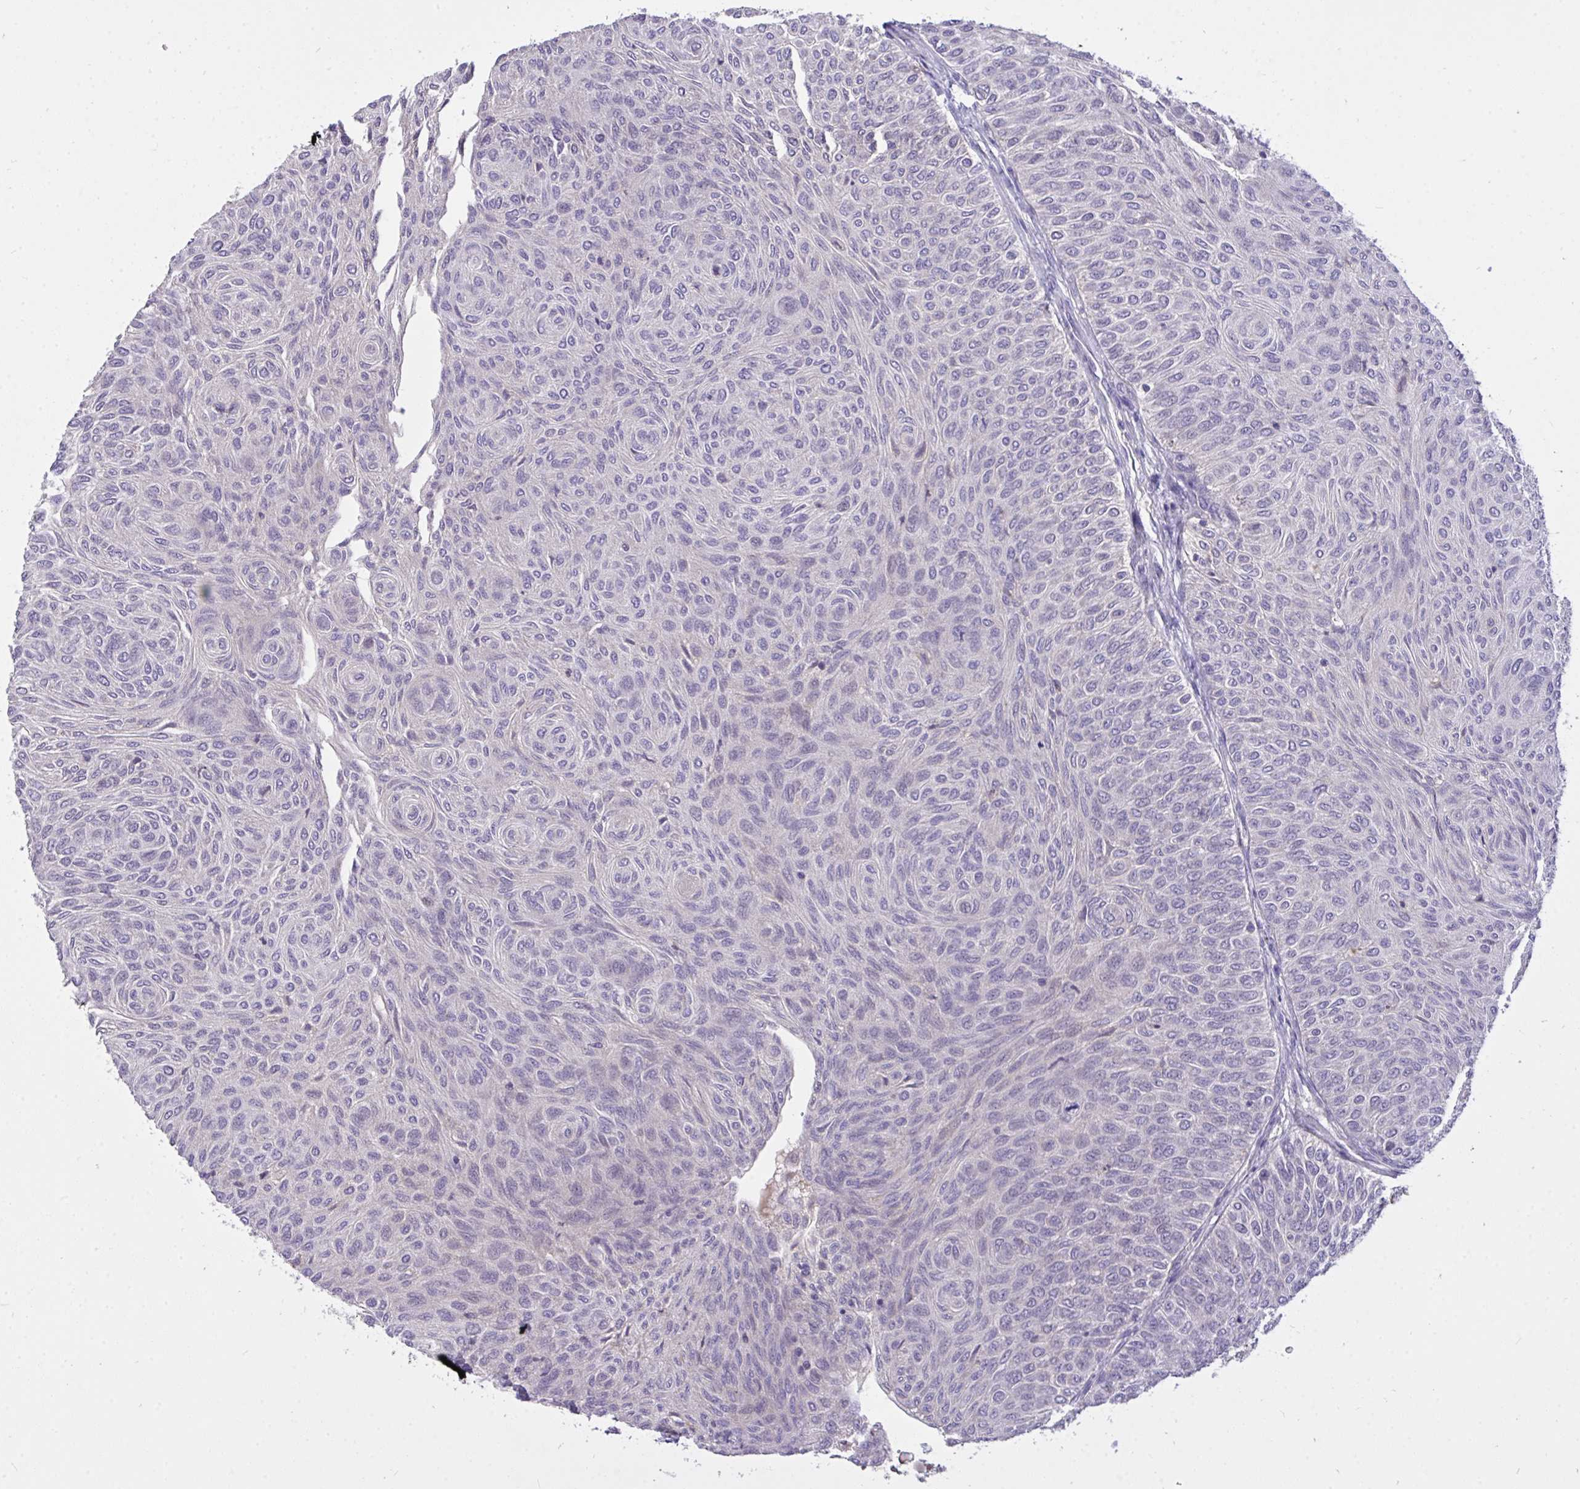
{"staining": {"intensity": "negative", "quantity": "none", "location": "none"}, "tissue": "urothelial cancer", "cell_type": "Tumor cells", "image_type": "cancer", "snomed": [{"axis": "morphology", "description": "Urothelial carcinoma, Low grade"}, {"axis": "topography", "description": "Urinary bladder"}], "caption": "High magnification brightfield microscopy of low-grade urothelial carcinoma stained with DAB (brown) and counterstained with hematoxylin (blue): tumor cells show no significant expression.", "gene": "C19orf54", "patient": {"sex": "male", "age": 78}}